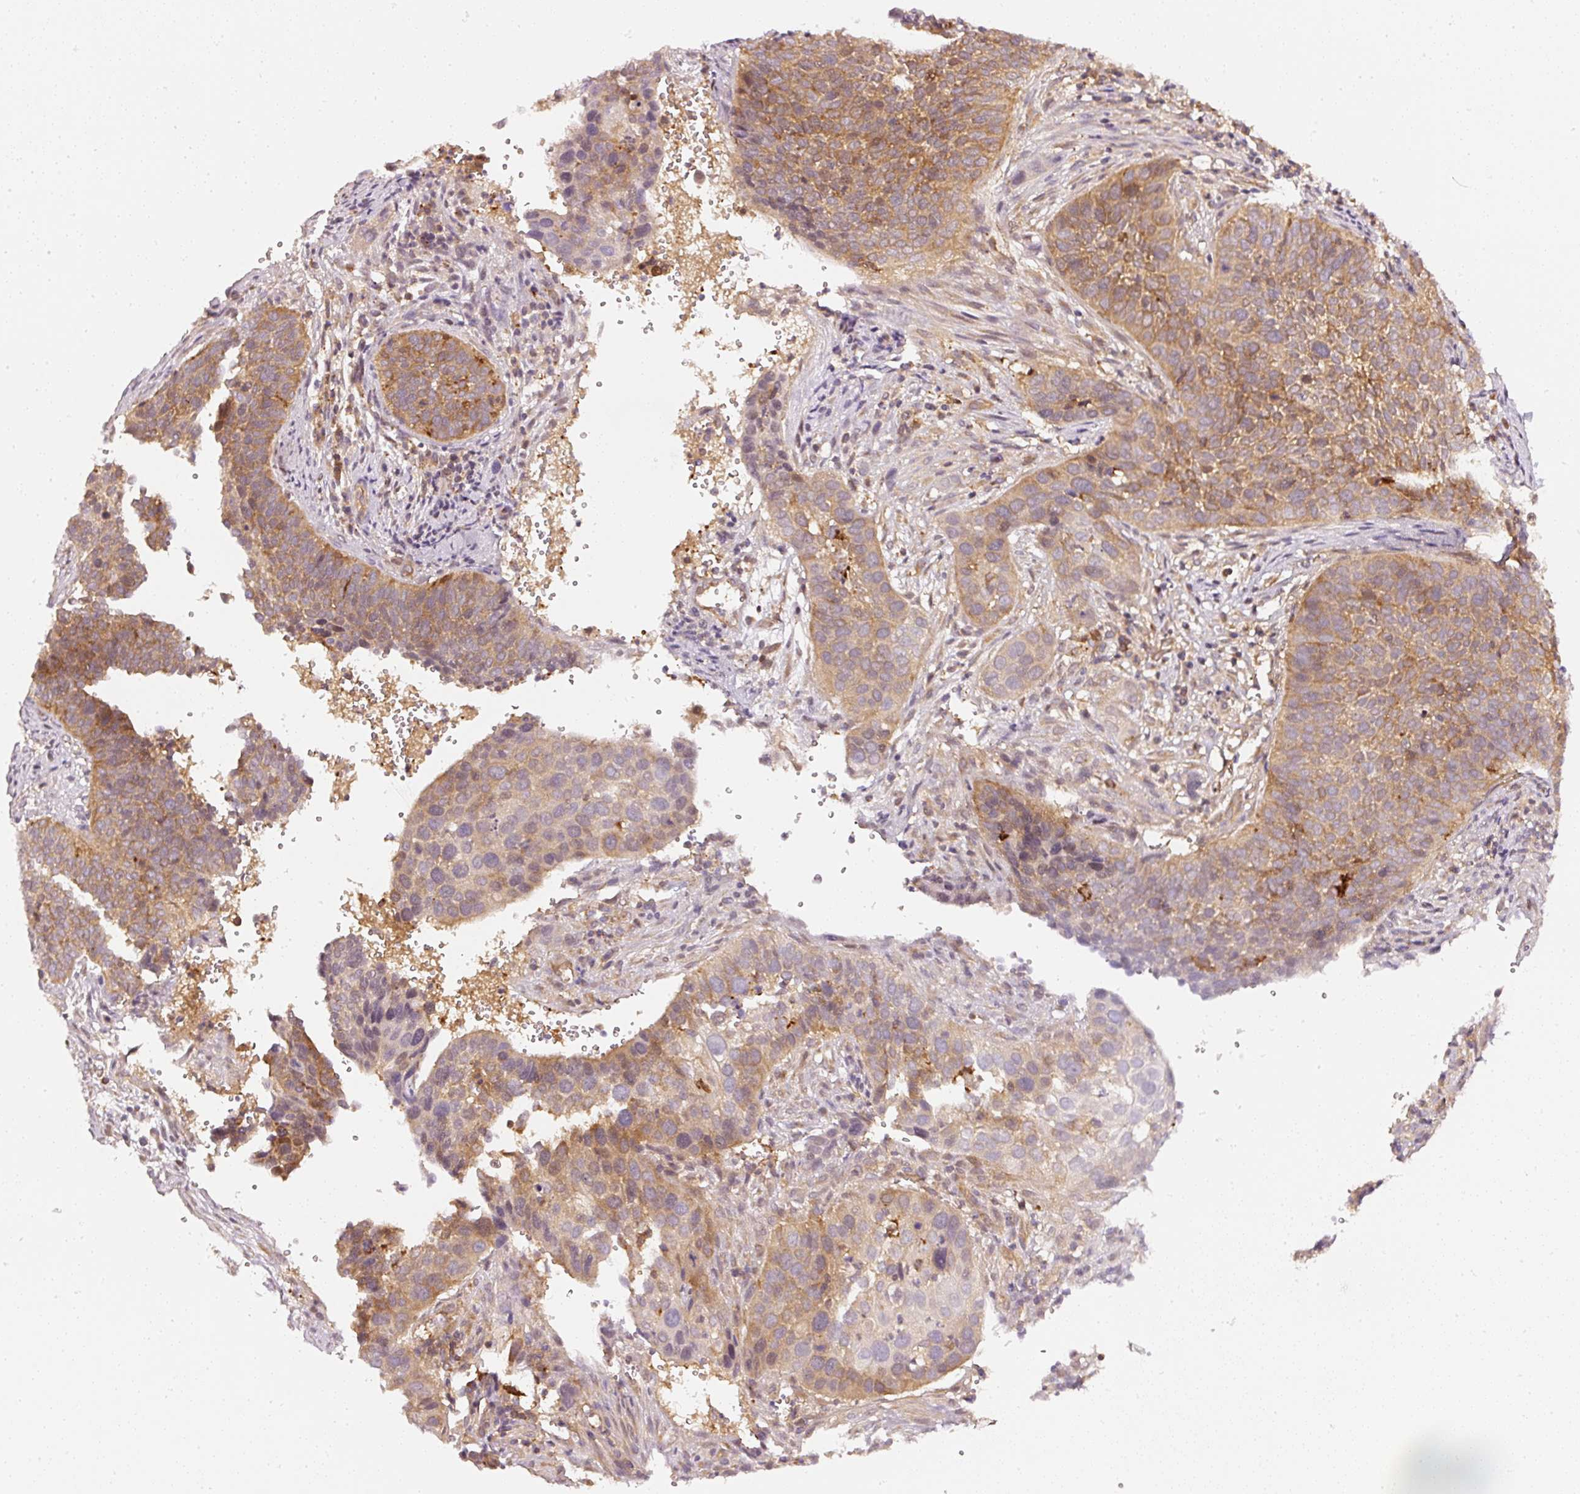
{"staining": {"intensity": "moderate", "quantity": "25%-75%", "location": "cytoplasmic/membranous"}, "tissue": "cervical cancer", "cell_type": "Tumor cells", "image_type": "cancer", "snomed": [{"axis": "morphology", "description": "Squamous cell carcinoma, NOS"}, {"axis": "topography", "description": "Cervix"}], "caption": "Immunohistochemical staining of cervical squamous cell carcinoma exhibits medium levels of moderate cytoplasmic/membranous staining in approximately 25%-75% of tumor cells.", "gene": "ASMTL", "patient": {"sex": "female", "age": 34}}